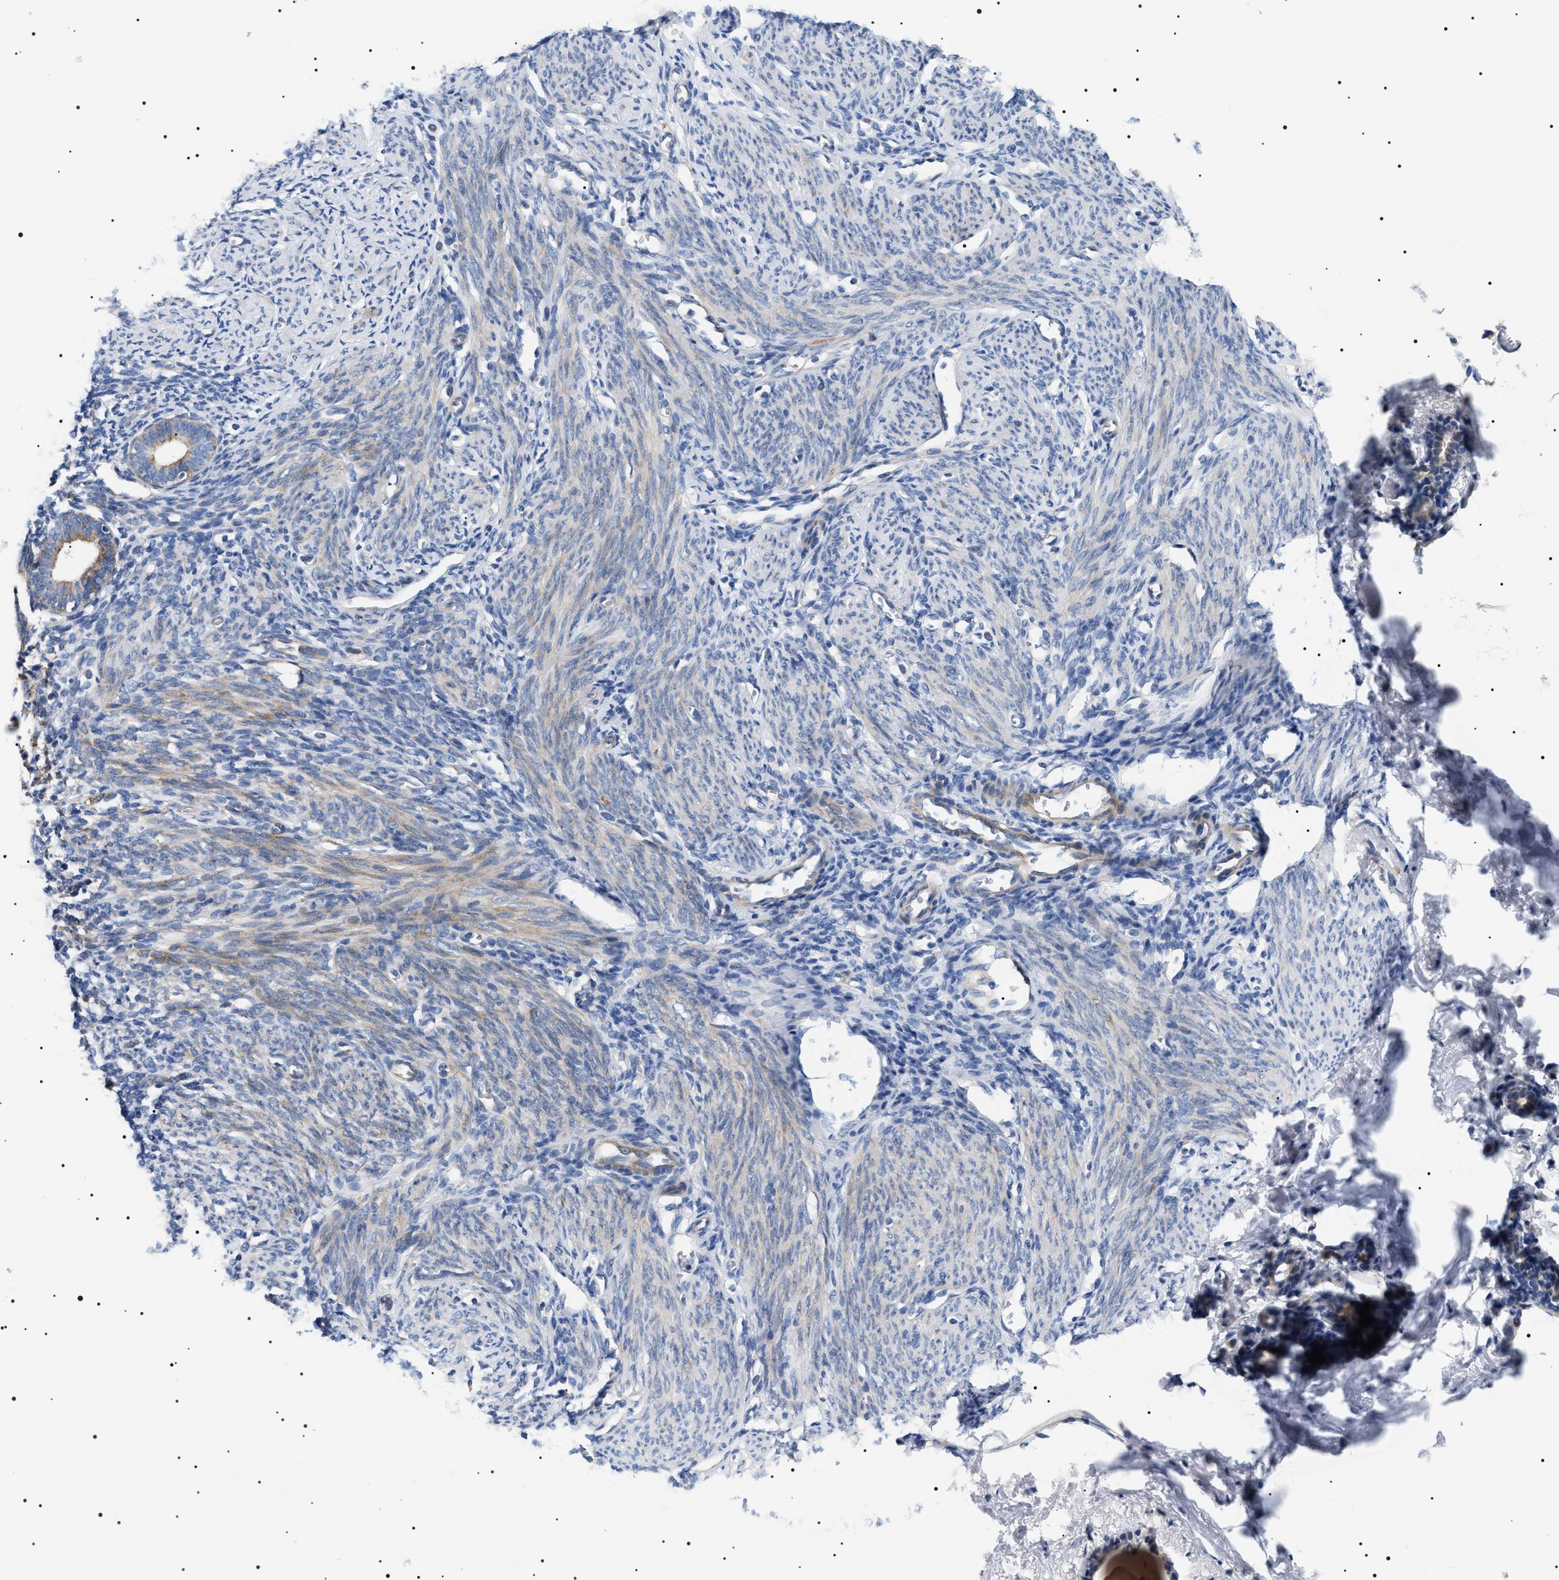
{"staining": {"intensity": "negative", "quantity": "none", "location": "none"}, "tissue": "endometrium", "cell_type": "Cells in endometrial stroma", "image_type": "normal", "snomed": [{"axis": "morphology", "description": "Normal tissue, NOS"}, {"axis": "morphology", "description": "Adenocarcinoma, NOS"}, {"axis": "topography", "description": "Endometrium"}], "caption": "This is an IHC micrograph of unremarkable human endometrium. There is no staining in cells in endometrial stroma.", "gene": "TMEM222", "patient": {"sex": "female", "age": 57}}